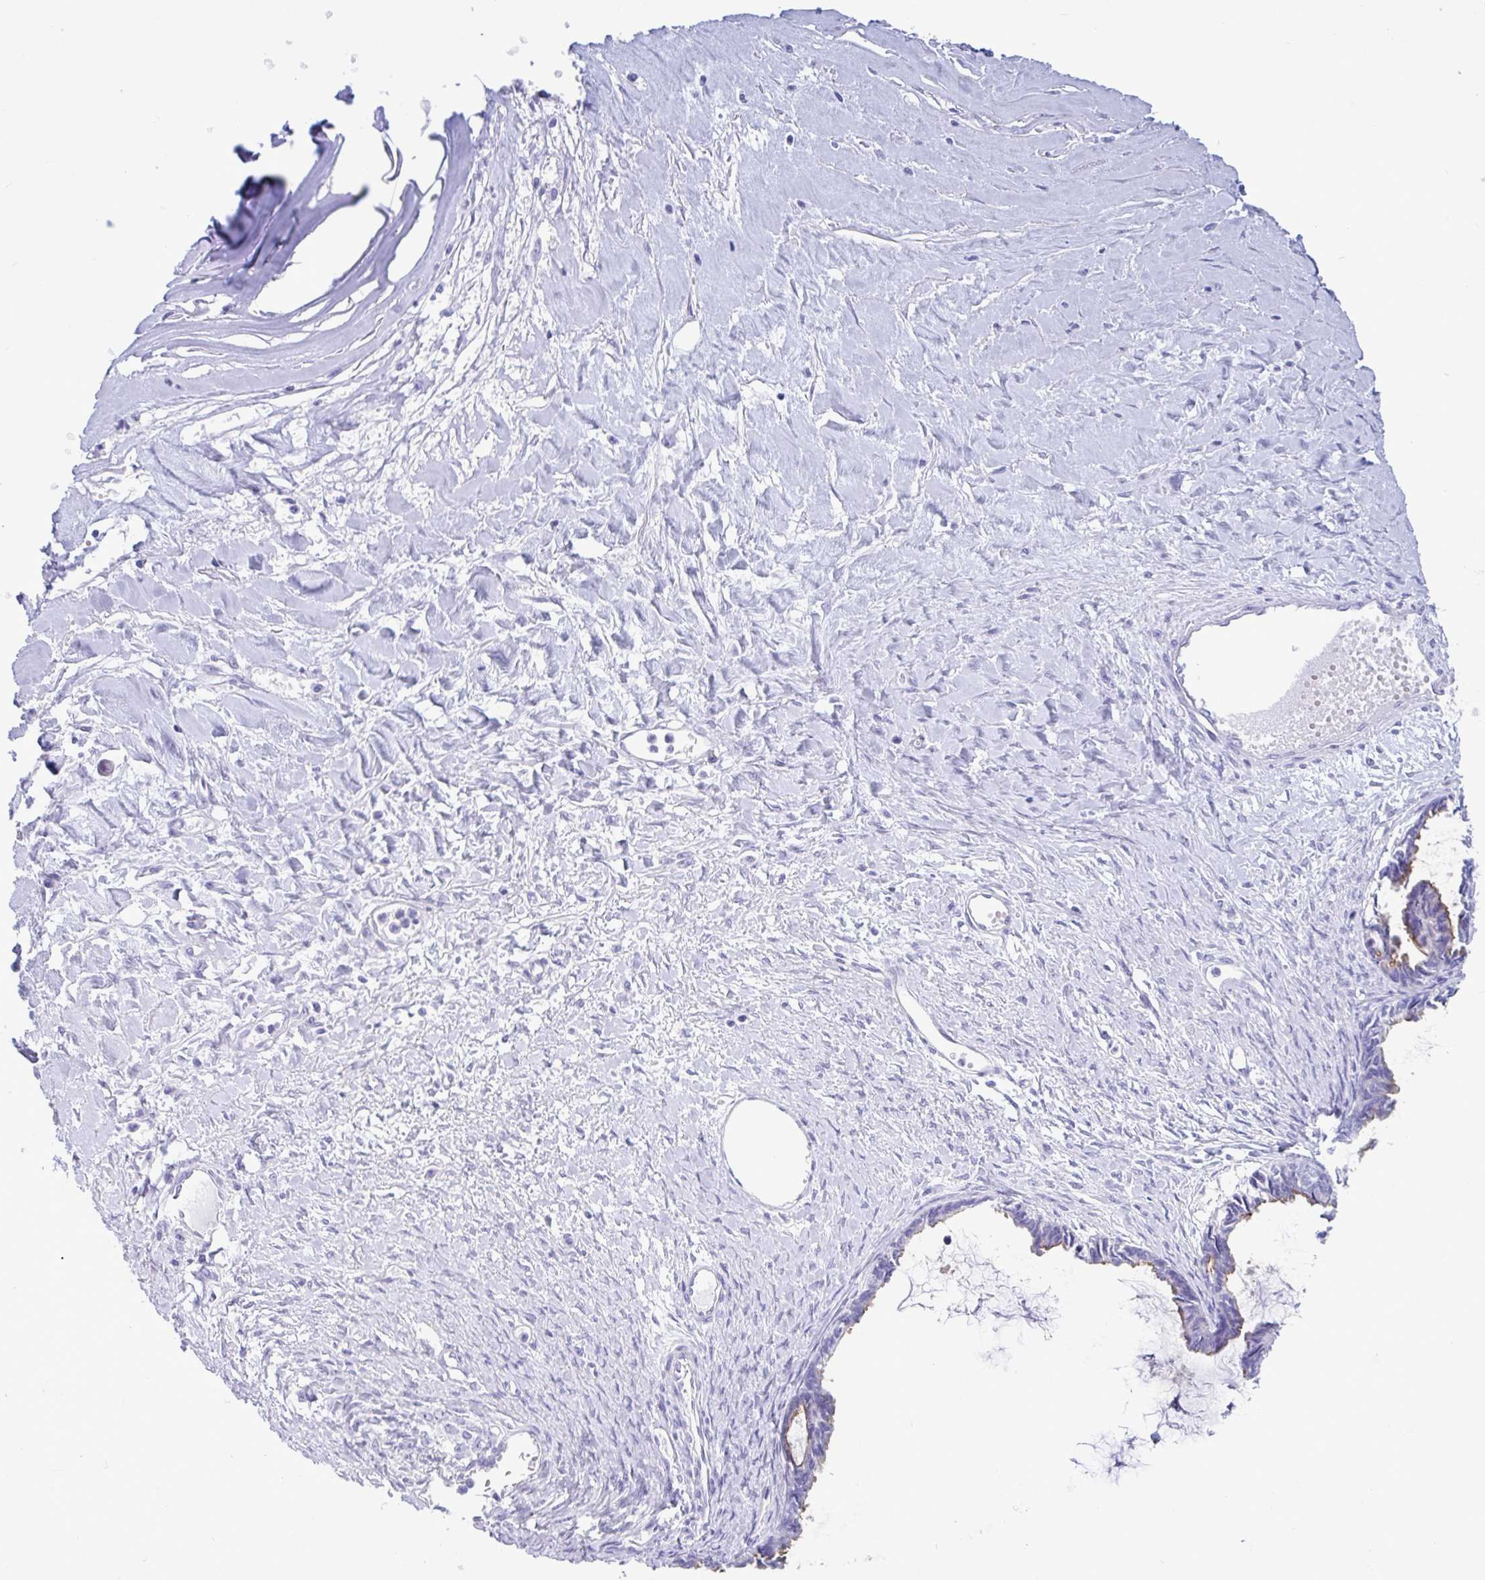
{"staining": {"intensity": "moderate", "quantity": "<25%", "location": "cytoplasmic/membranous"}, "tissue": "ovarian cancer", "cell_type": "Tumor cells", "image_type": "cancer", "snomed": [{"axis": "morphology", "description": "Cystadenocarcinoma, mucinous, NOS"}, {"axis": "topography", "description": "Ovary"}], "caption": "A high-resolution photomicrograph shows immunohistochemistry staining of ovarian cancer, which demonstrates moderate cytoplasmic/membranous positivity in about <25% of tumor cells.", "gene": "TTC30B", "patient": {"sex": "female", "age": 61}}